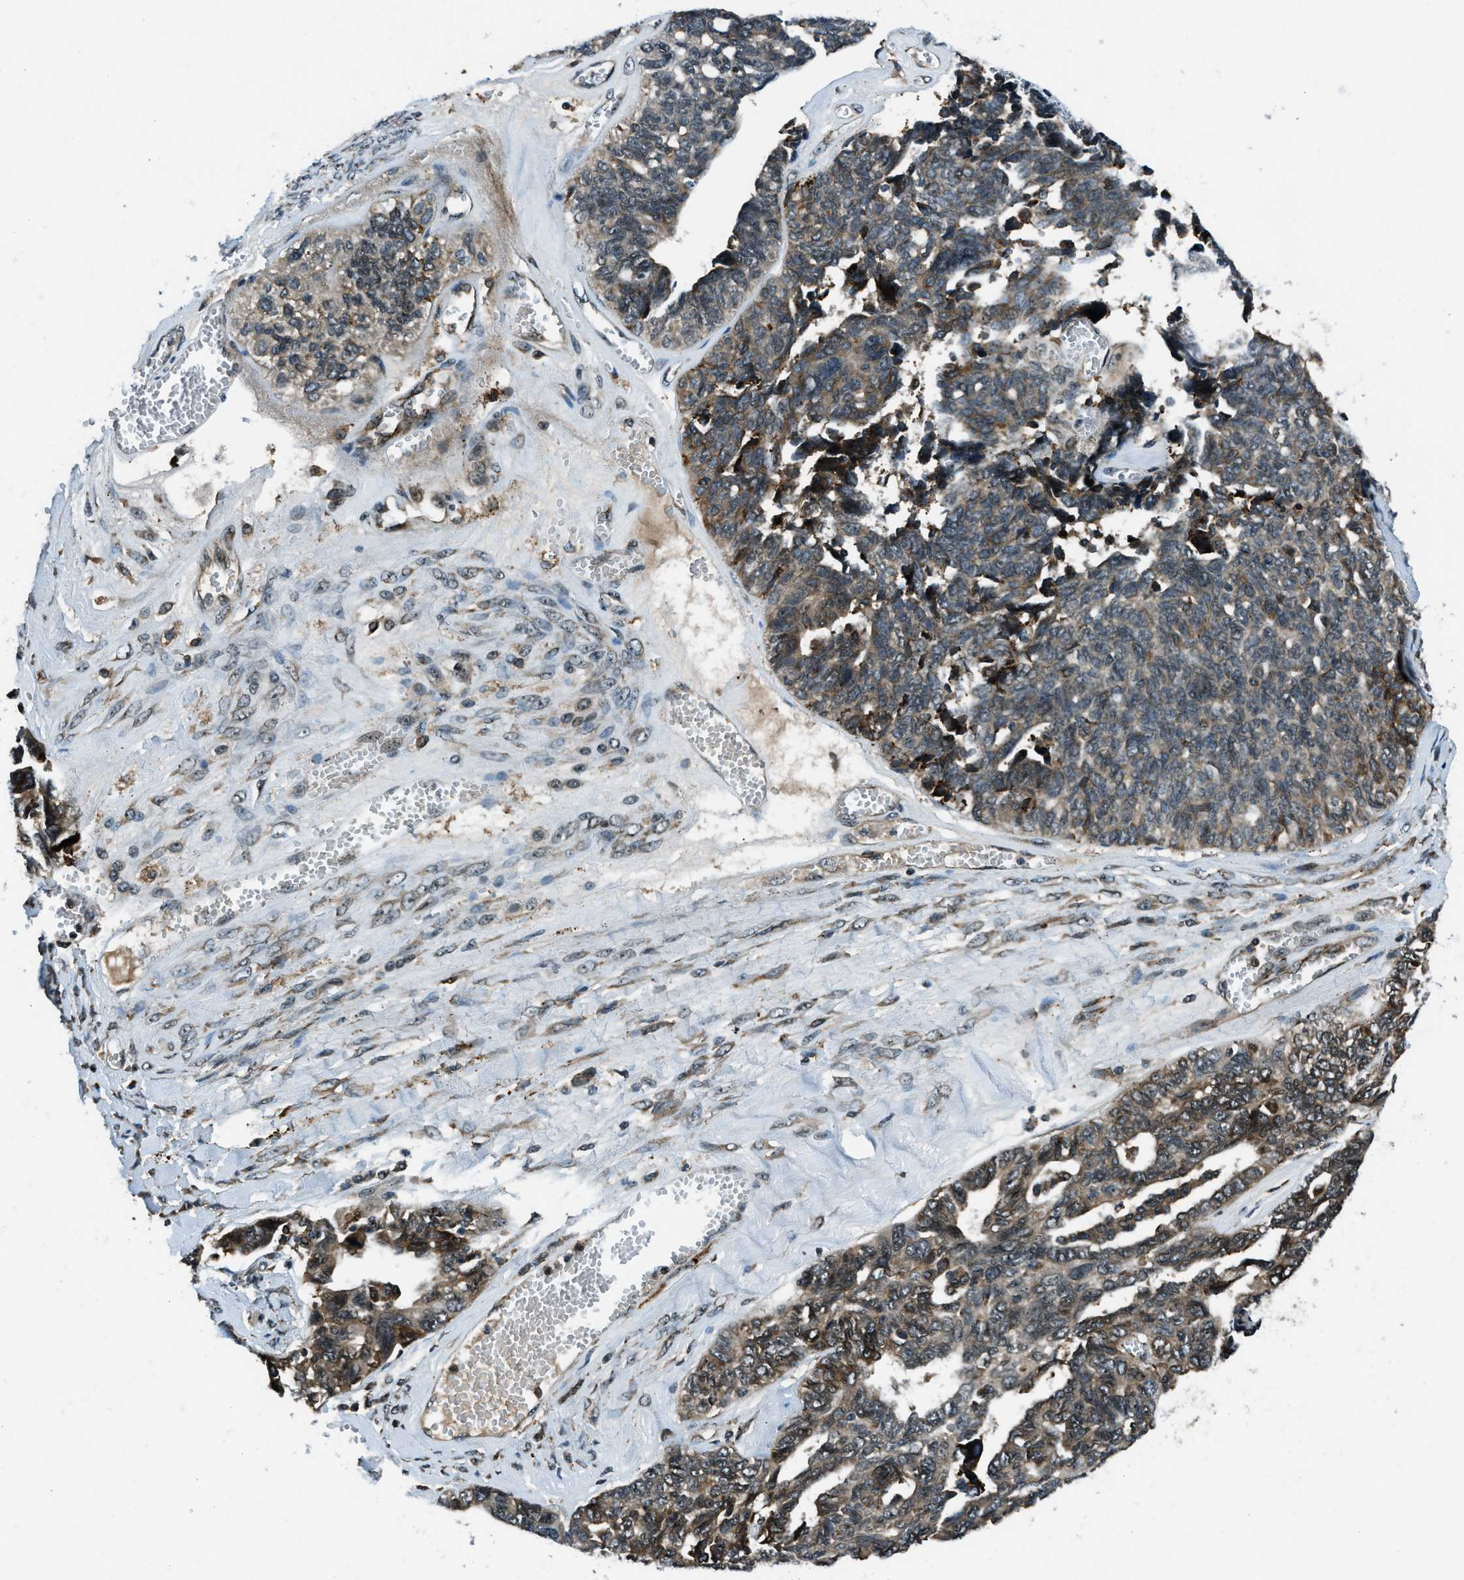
{"staining": {"intensity": "moderate", "quantity": "25%-75%", "location": "cytoplasmic/membranous"}, "tissue": "ovarian cancer", "cell_type": "Tumor cells", "image_type": "cancer", "snomed": [{"axis": "morphology", "description": "Cystadenocarcinoma, serous, NOS"}, {"axis": "topography", "description": "Ovary"}], "caption": "Protein expression analysis of ovarian cancer demonstrates moderate cytoplasmic/membranous staining in approximately 25%-75% of tumor cells.", "gene": "ACTL9", "patient": {"sex": "female", "age": 79}}